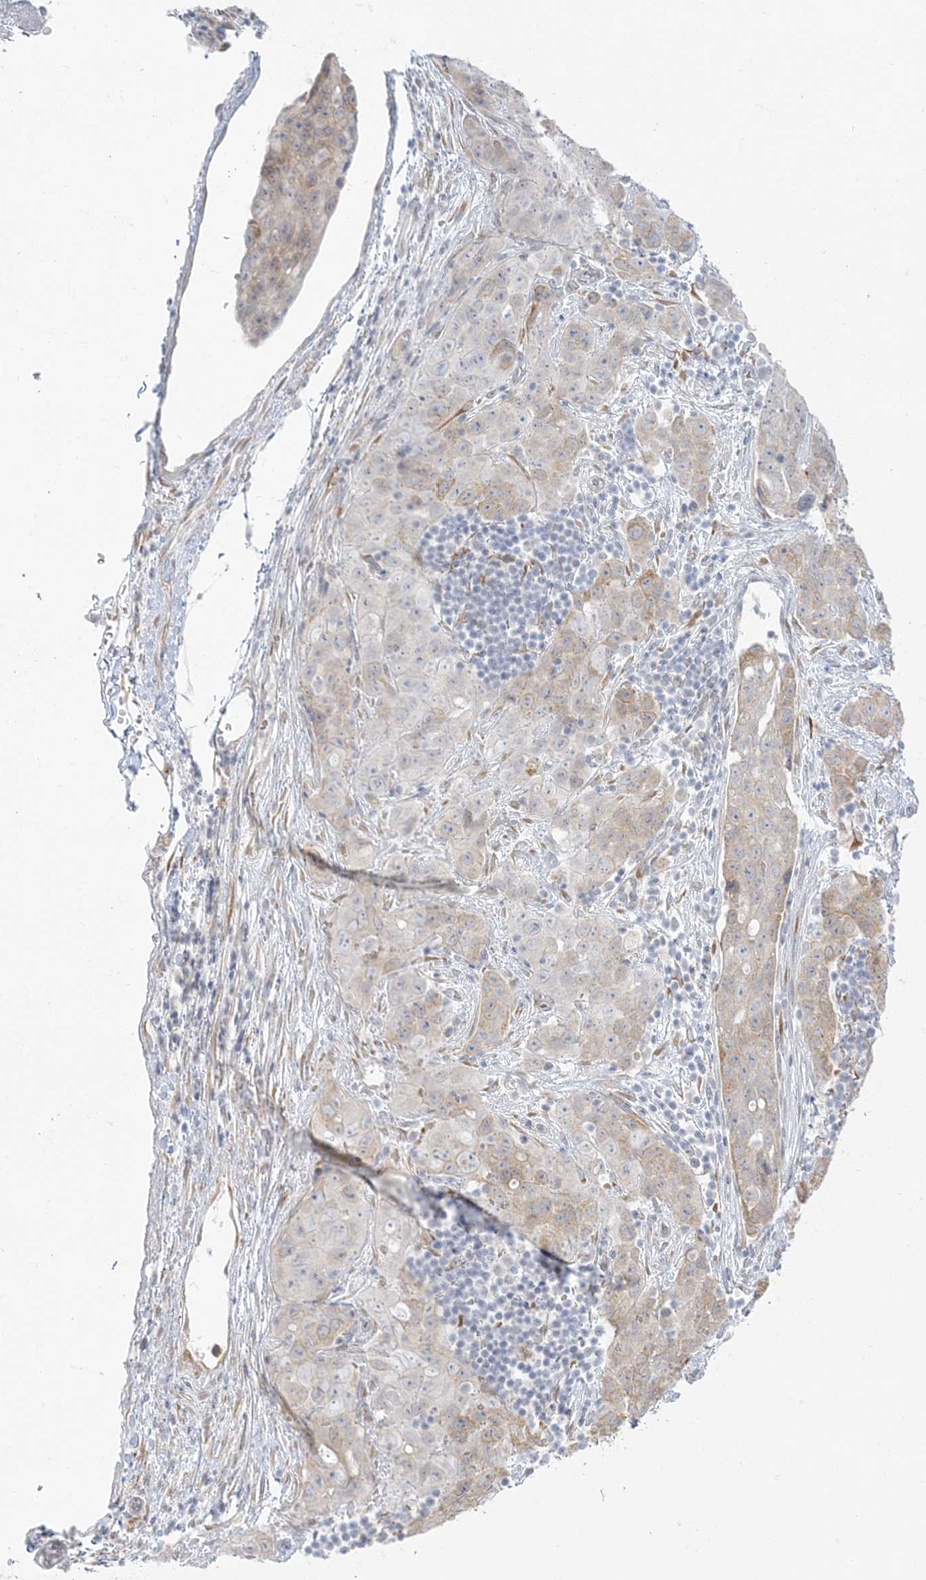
{"staining": {"intensity": "weak", "quantity": "<25%", "location": "cytoplasmic/membranous"}, "tissue": "stomach cancer", "cell_type": "Tumor cells", "image_type": "cancer", "snomed": [{"axis": "morphology", "description": "Normal tissue, NOS"}, {"axis": "morphology", "description": "Adenocarcinoma, NOS"}, {"axis": "topography", "description": "Lymph node"}, {"axis": "topography", "description": "Stomach"}], "caption": "Micrograph shows no protein positivity in tumor cells of stomach cancer (adenocarcinoma) tissue. (Immunohistochemistry, brightfield microscopy, high magnification).", "gene": "ZC3H6", "patient": {"sex": "male", "age": 48}}